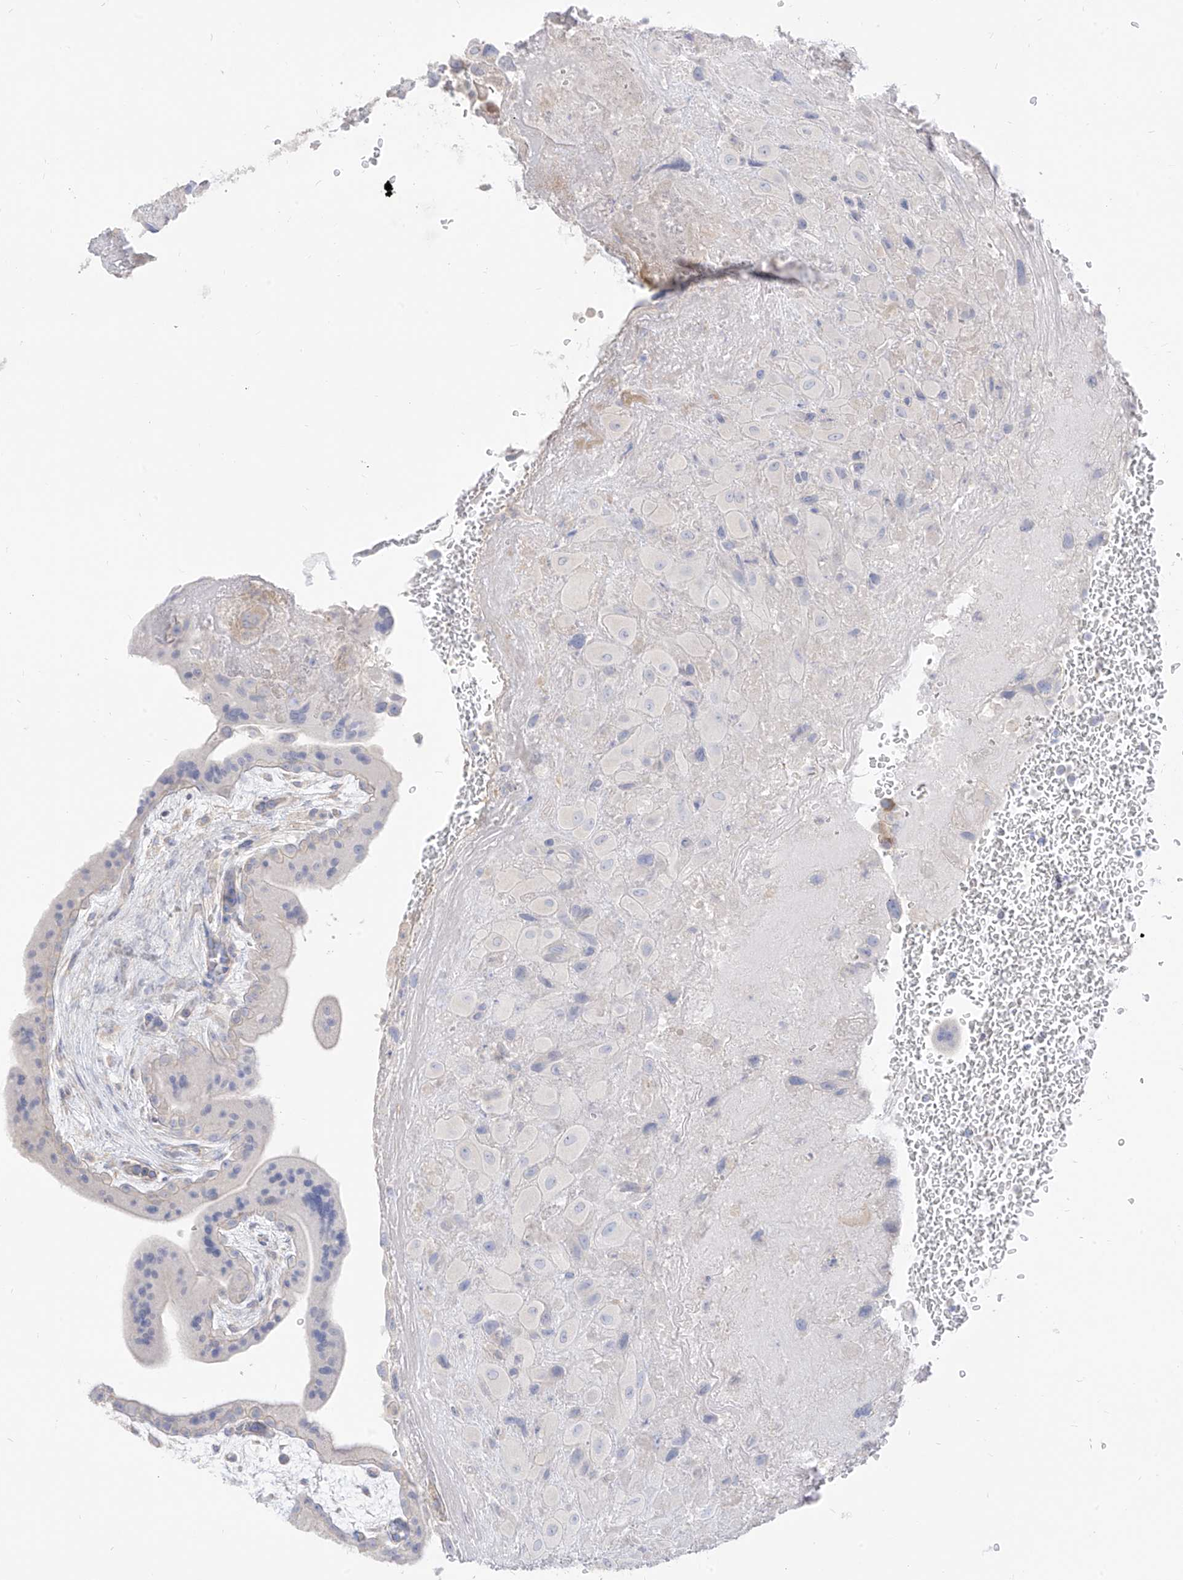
{"staining": {"intensity": "negative", "quantity": "none", "location": "none"}, "tissue": "placenta", "cell_type": "Decidual cells", "image_type": "normal", "snomed": [{"axis": "morphology", "description": "Normal tissue, NOS"}, {"axis": "topography", "description": "Placenta"}], "caption": "Immunohistochemistry (IHC) of normal human placenta demonstrates no expression in decidual cells. (Immunohistochemistry, brightfield microscopy, high magnification).", "gene": "ARHGEF40", "patient": {"sex": "female", "age": 35}}